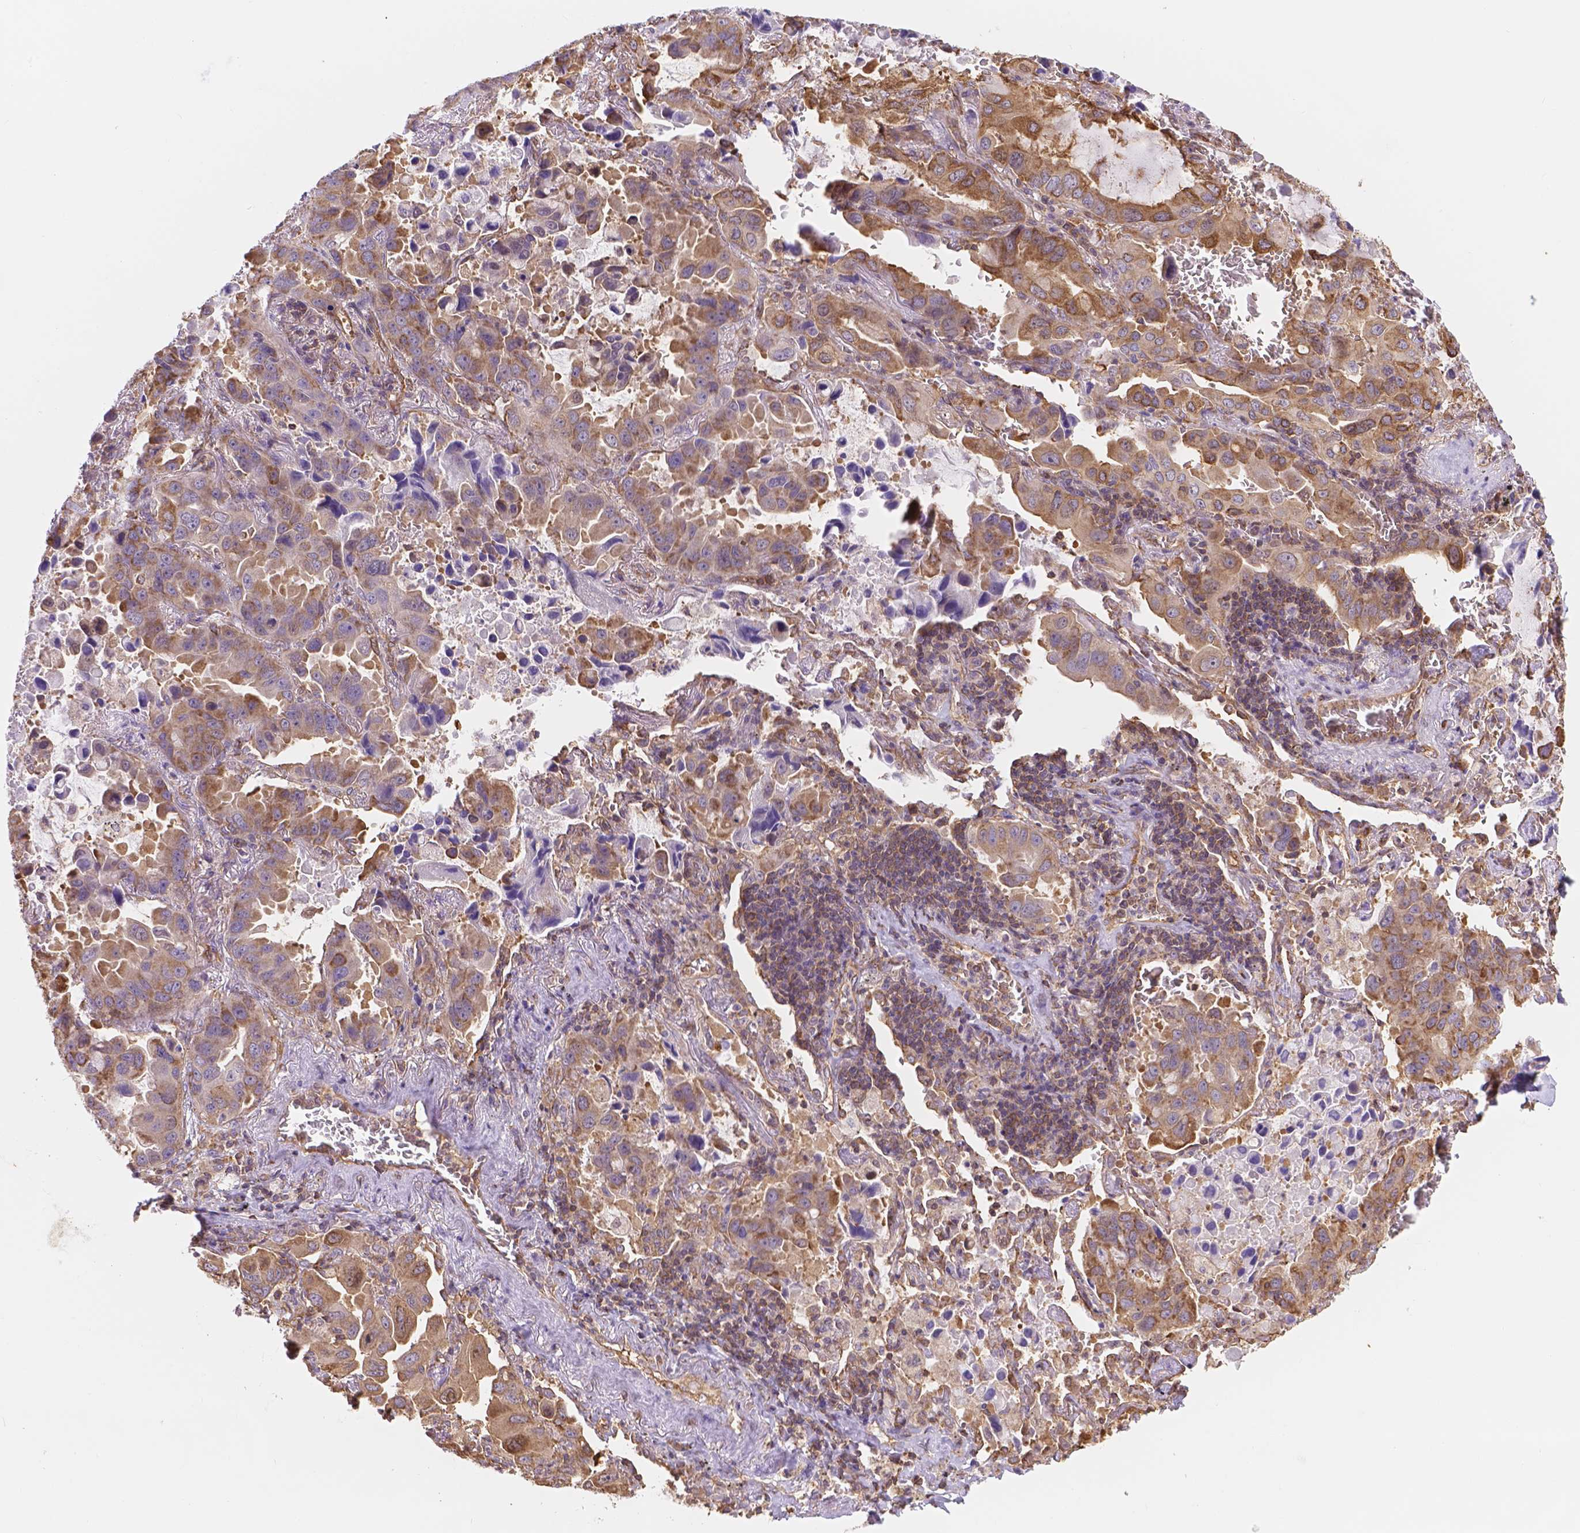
{"staining": {"intensity": "moderate", "quantity": ">75%", "location": "cytoplasmic/membranous"}, "tissue": "lung cancer", "cell_type": "Tumor cells", "image_type": "cancer", "snomed": [{"axis": "morphology", "description": "Adenocarcinoma, NOS"}, {"axis": "topography", "description": "Lung"}], "caption": "The histopathology image displays staining of lung cancer, revealing moderate cytoplasmic/membranous protein expression (brown color) within tumor cells.", "gene": "DMWD", "patient": {"sex": "male", "age": 64}}